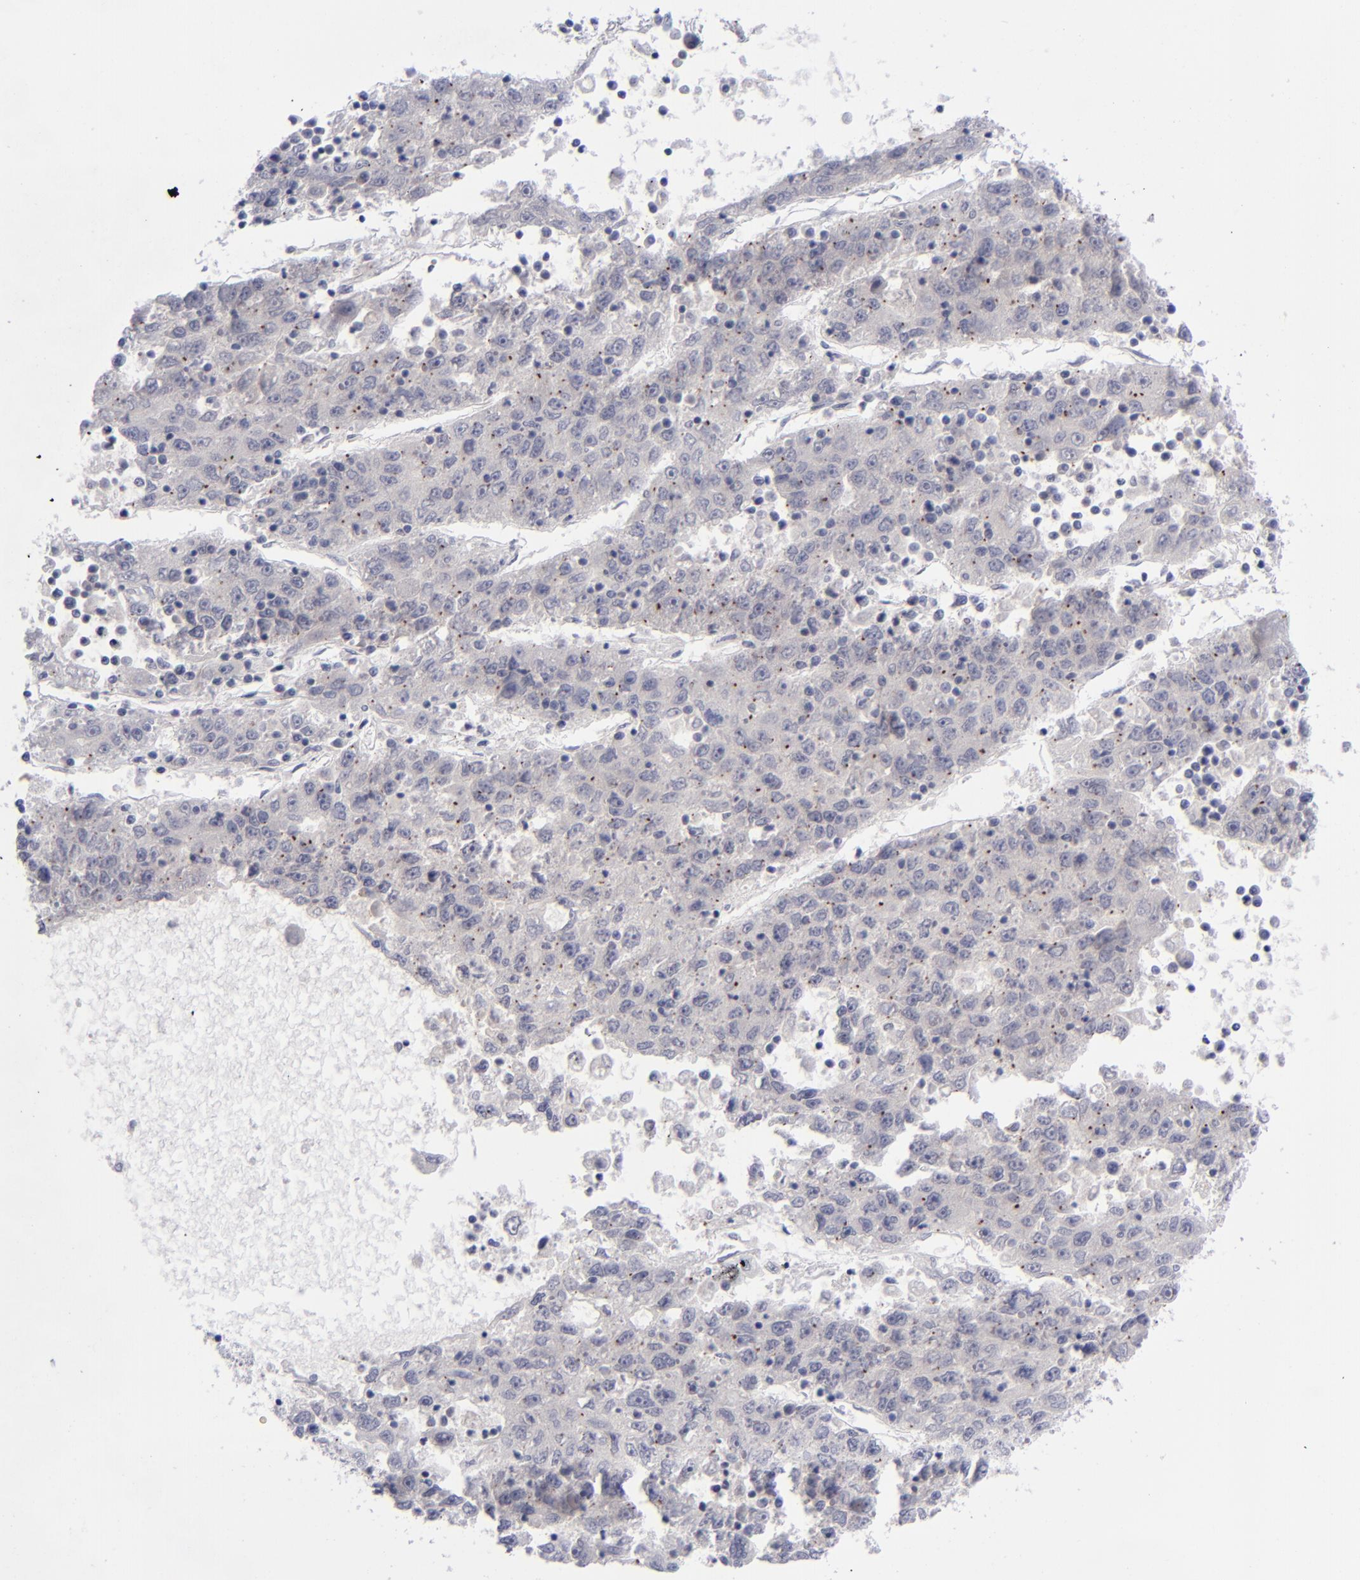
{"staining": {"intensity": "moderate", "quantity": "<25%", "location": "nuclear"}, "tissue": "liver cancer", "cell_type": "Tumor cells", "image_type": "cancer", "snomed": [{"axis": "morphology", "description": "Carcinoma, Hepatocellular, NOS"}, {"axis": "topography", "description": "Liver"}], "caption": "The immunohistochemical stain shows moderate nuclear expression in tumor cells of liver hepatocellular carcinoma tissue.", "gene": "AURKA", "patient": {"sex": "male", "age": 49}}